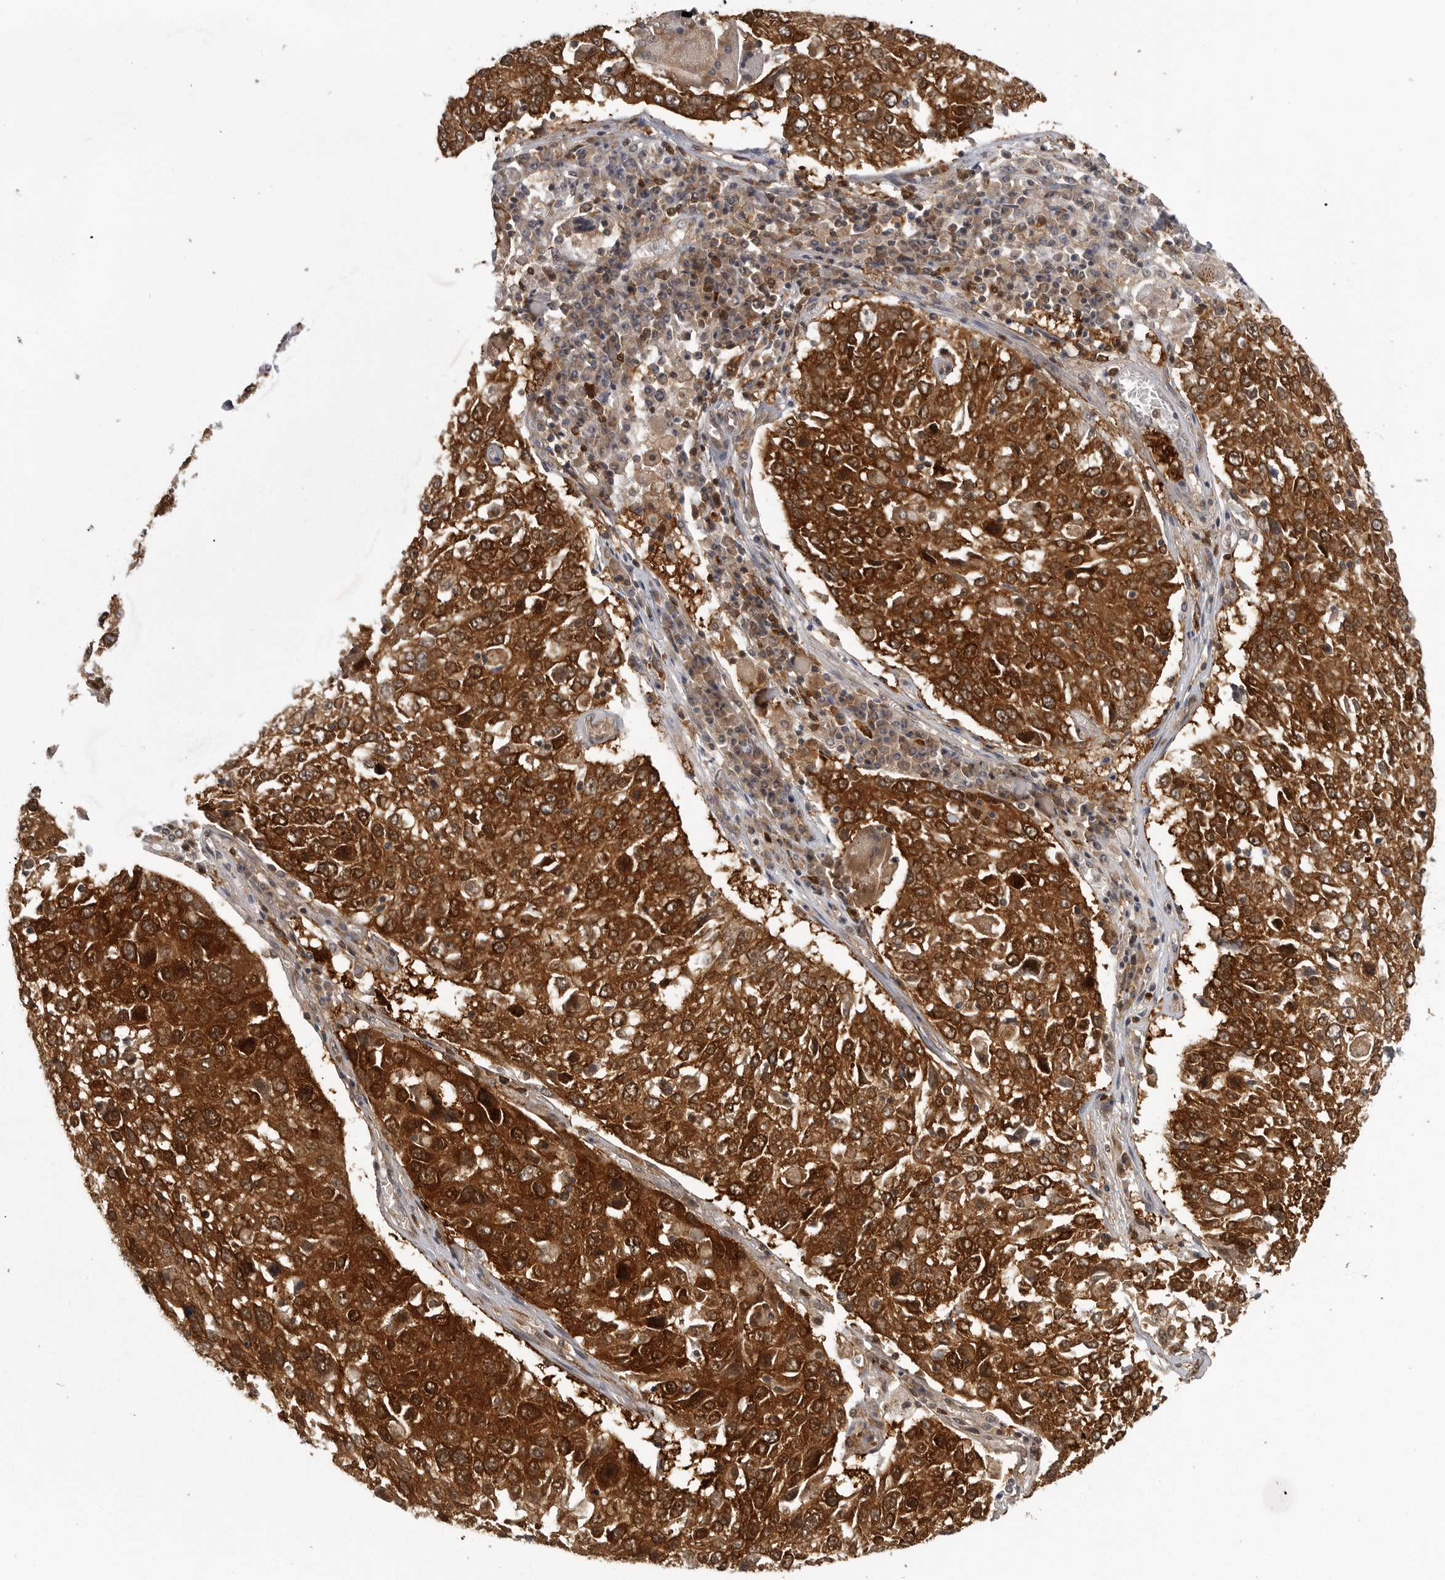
{"staining": {"intensity": "strong", "quantity": ">75%", "location": "cytoplasmic/membranous,nuclear"}, "tissue": "lung cancer", "cell_type": "Tumor cells", "image_type": "cancer", "snomed": [{"axis": "morphology", "description": "Squamous cell carcinoma, NOS"}, {"axis": "topography", "description": "Lung"}], "caption": "Squamous cell carcinoma (lung) stained with DAB (3,3'-diaminobenzidine) IHC shows high levels of strong cytoplasmic/membranous and nuclear staining in about >75% of tumor cells.", "gene": "CACYBP", "patient": {"sex": "male", "age": 65}}